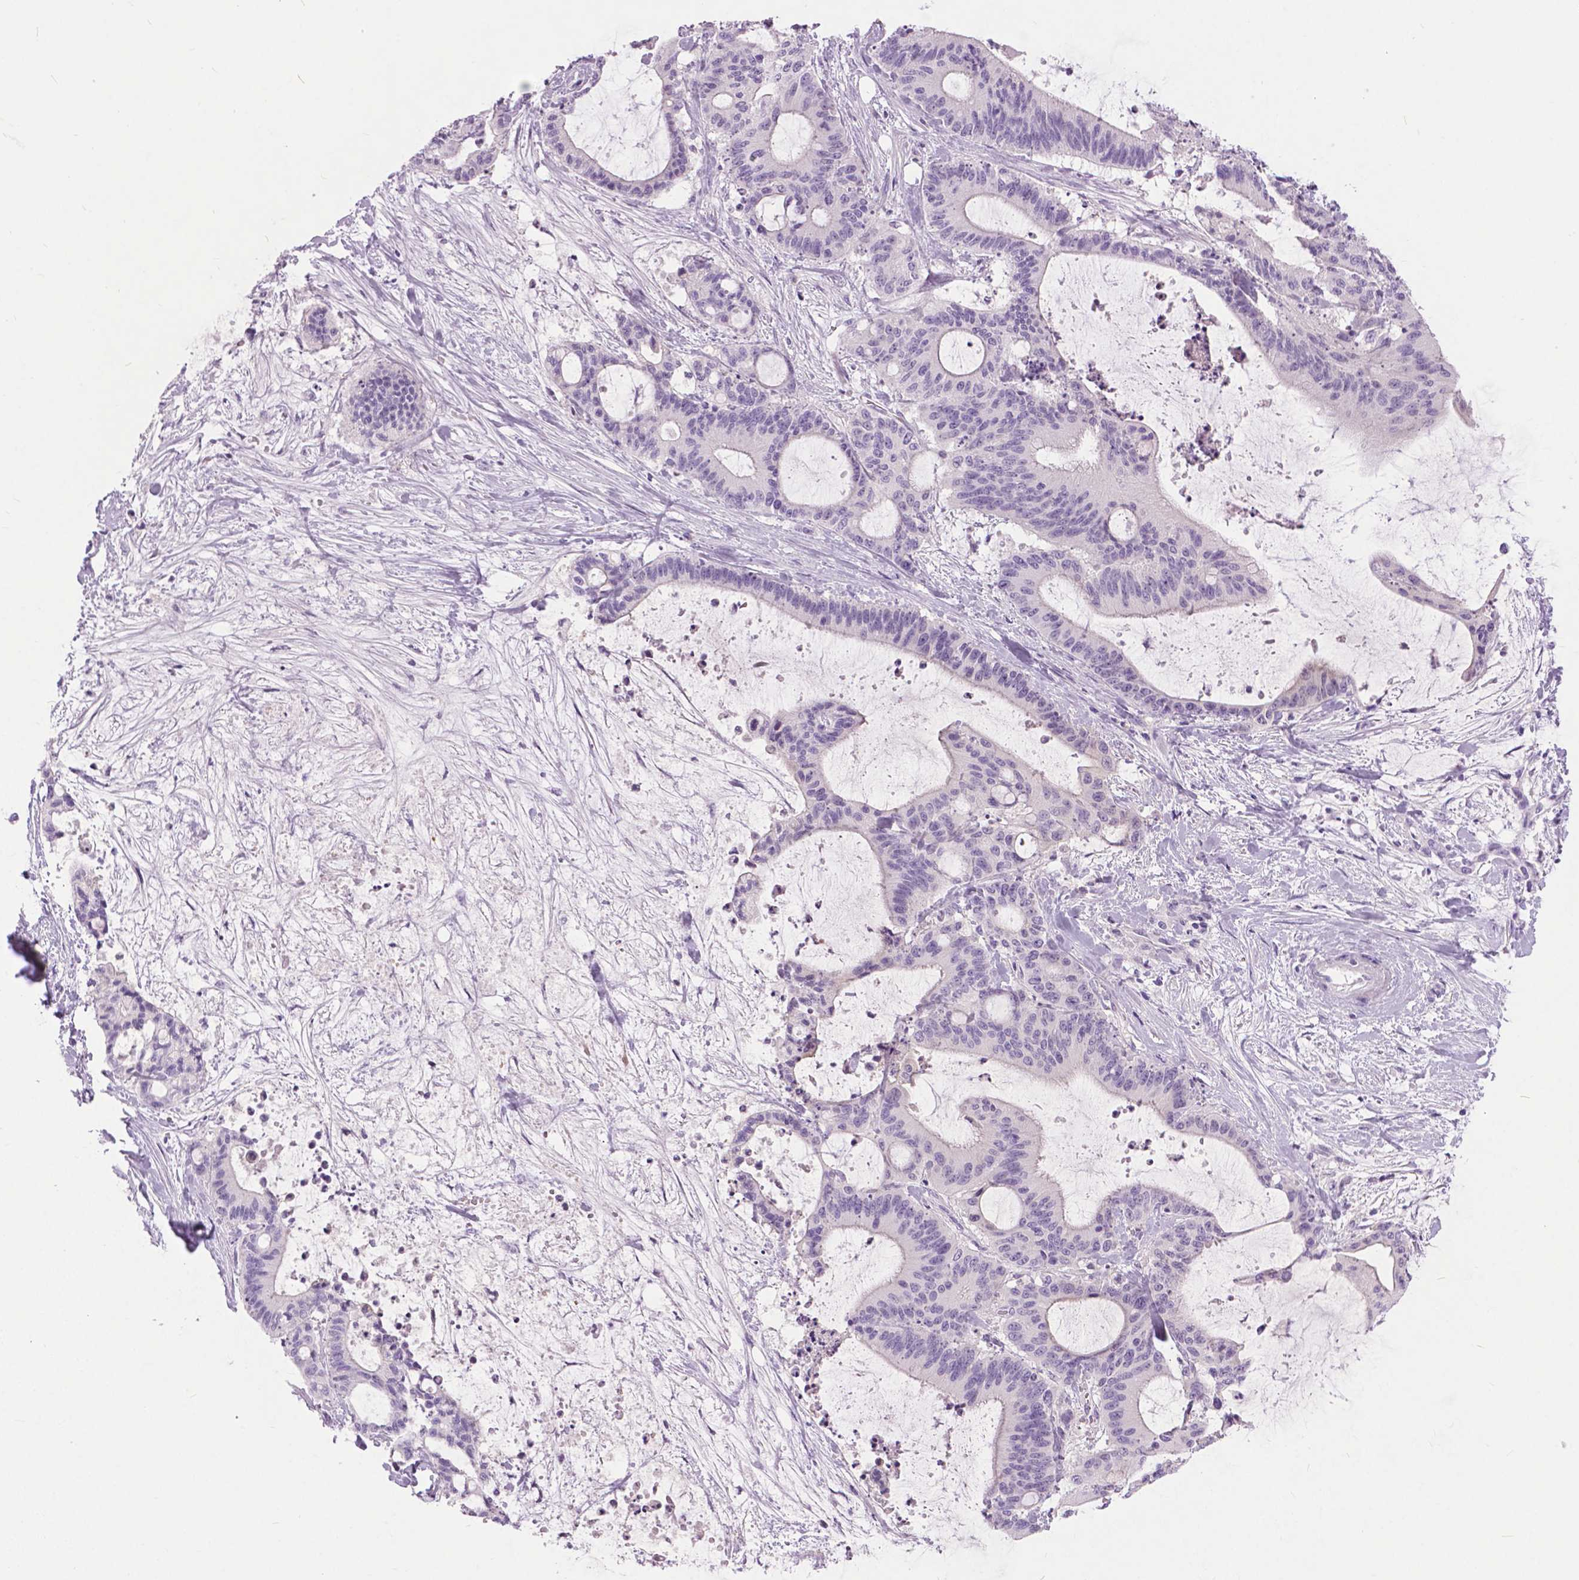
{"staining": {"intensity": "negative", "quantity": "none", "location": "none"}, "tissue": "liver cancer", "cell_type": "Tumor cells", "image_type": "cancer", "snomed": [{"axis": "morphology", "description": "Cholangiocarcinoma"}, {"axis": "topography", "description": "Liver"}], "caption": "IHC of human liver cholangiocarcinoma reveals no staining in tumor cells.", "gene": "TP53TG5", "patient": {"sex": "female", "age": 73}}